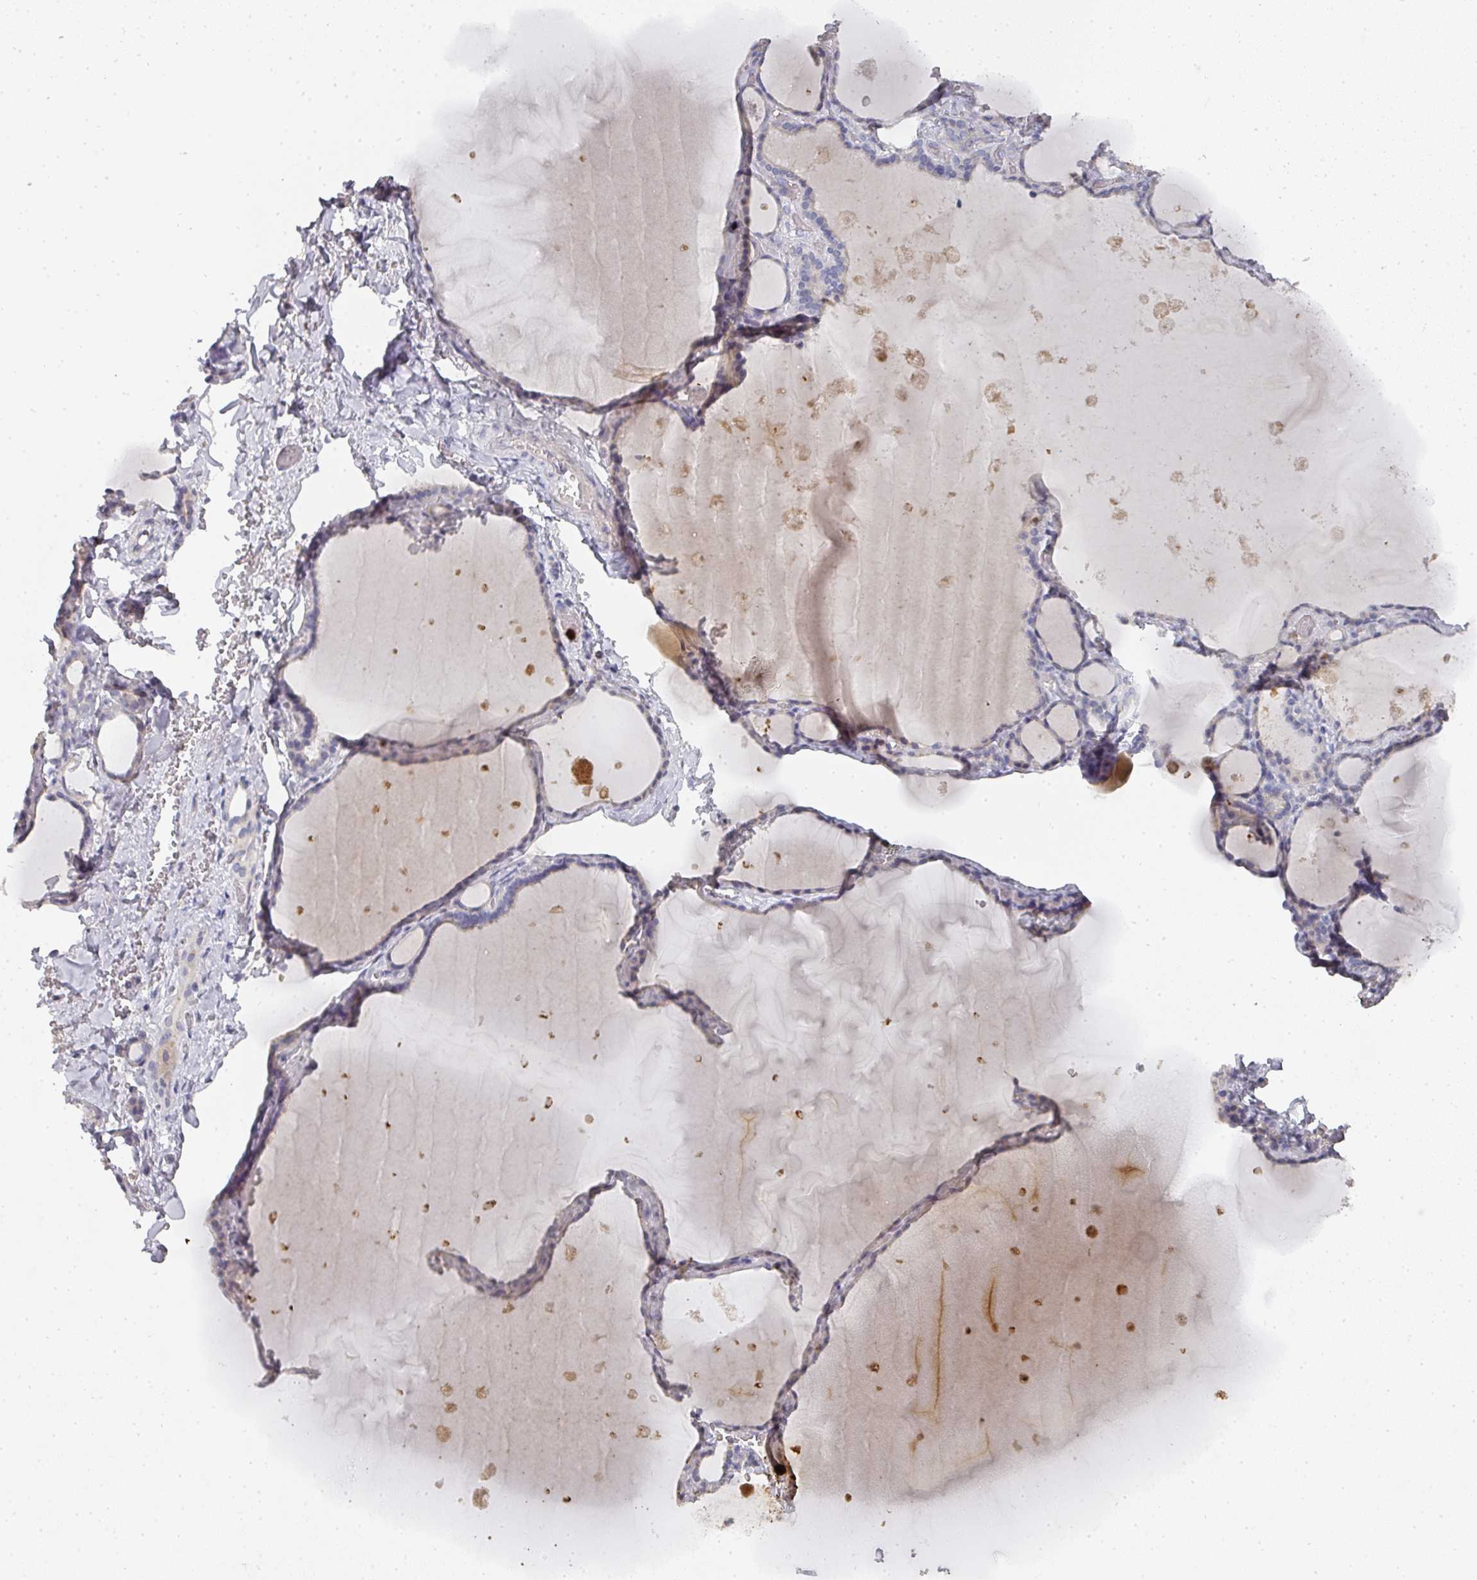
{"staining": {"intensity": "weak", "quantity": "<25%", "location": "cytoplasmic/membranous"}, "tissue": "thyroid gland", "cell_type": "Glandular cells", "image_type": "normal", "snomed": [{"axis": "morphology", "description": "Normal tissue, NOS"}, {"axis": "topography", "description": "Thyroid gland"}], "caption": "Glandular cells are negative for protein expression in normal human thyroid gland. Nuclei are stained in blue.", "gene": "CAMP", "patient": {"sex": "female", "age": 49}}